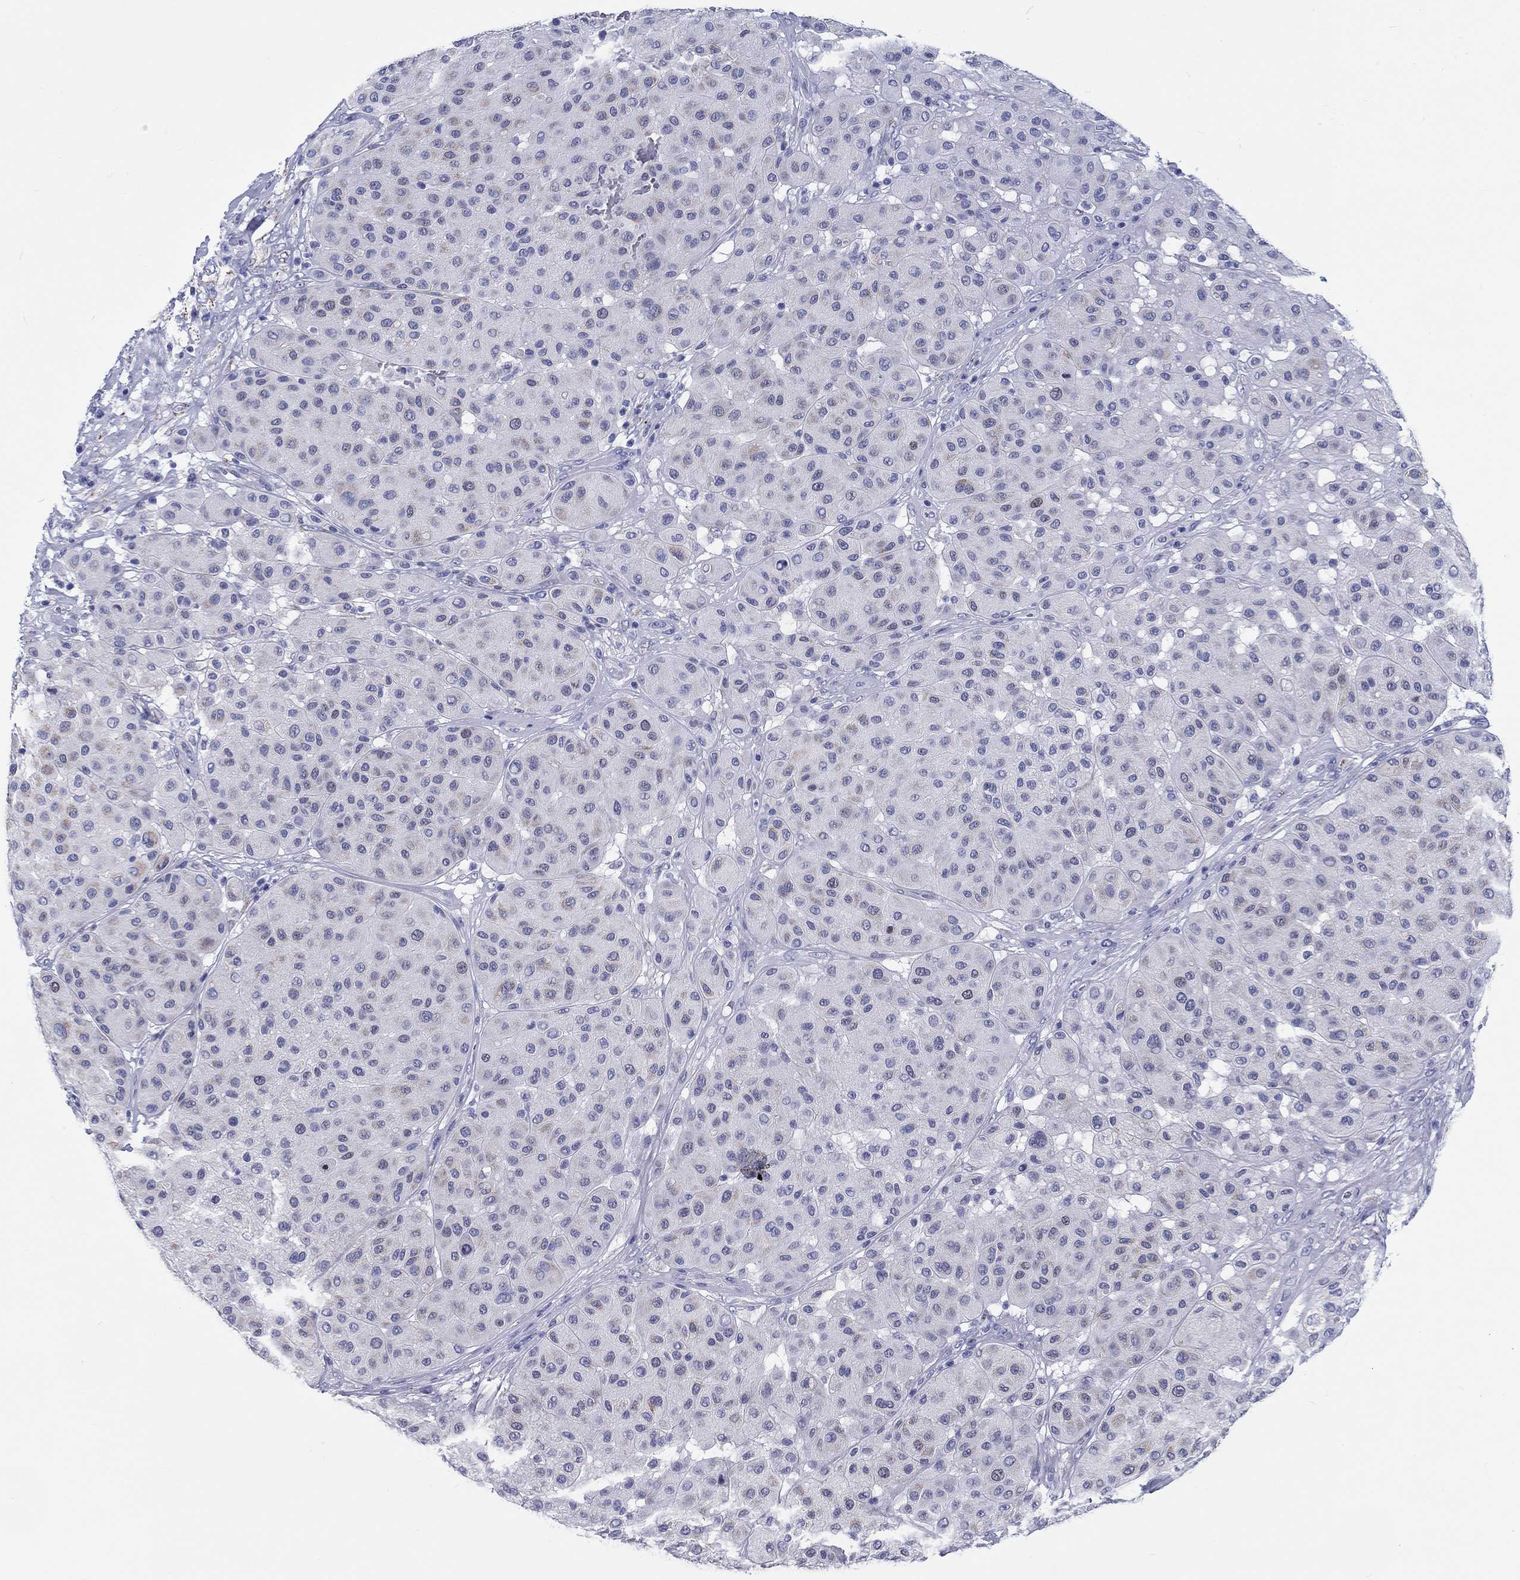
{"staining": {"intensity": "negative", "quantity": "none", "location": "none"}, "tissue": "melanoma", "cell_type": "Tumor cells", "image_type": "cancer", "snomed": [{"axis": "morphology", "description": "Malignant melanoma, Metastatic site"}, {"axis": "topography", "description": "Smooth muscle"}], "caption": "This is a photomicrograph of immunohistochemistry (IHC) staining of melanoma, which shows no staining in tumor cells. Nuclei are stained in blue.", "gene": "H1-1", "patient": {"sex": "male", "age": 41}}